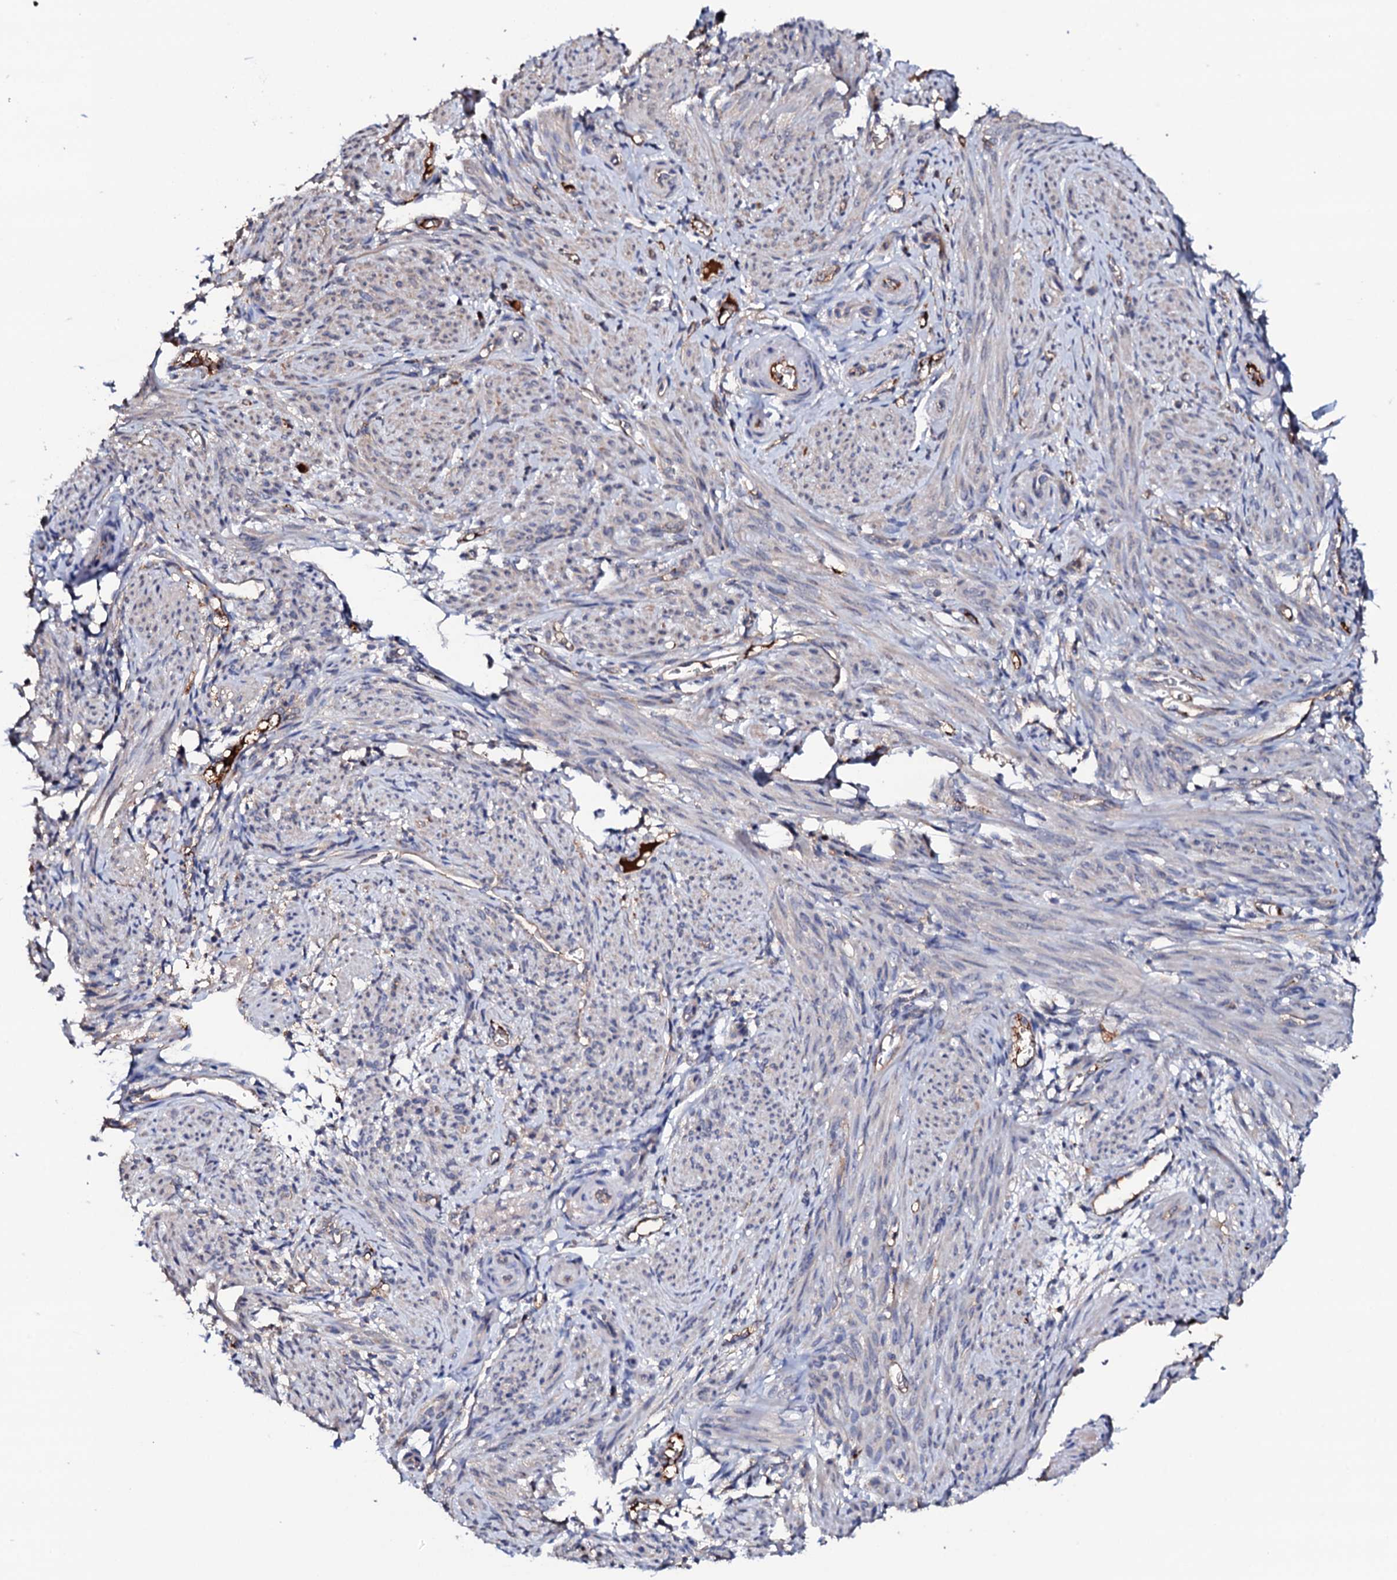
{"staining": {"intensity": "negative", "quantity": "none", "location": "none"}, "tissue": "smooth muscle", "cell_type": "Smooth muscle cells", "image_type": "normal", "snomed": [{"axis": "morphology", "description": "Normal tissue, NOS"}, {"axis": "topography", "description": "Smooth muscle"}], "caption": "High power microscopy photomicrograph of an immunohistochemistry (IHC) image of benign smooth muscle, revealing no significant staining in smooth muscle cells. Brightfield microscopy of immunohistochemistry (IHC) stained with DAB (3,3'-diaminobenzidine) (brown) and hematoxylin (blue), captured at high magnification.", "gene": "TCAF2C", "patient": {"sex": "female", "age": 39}}